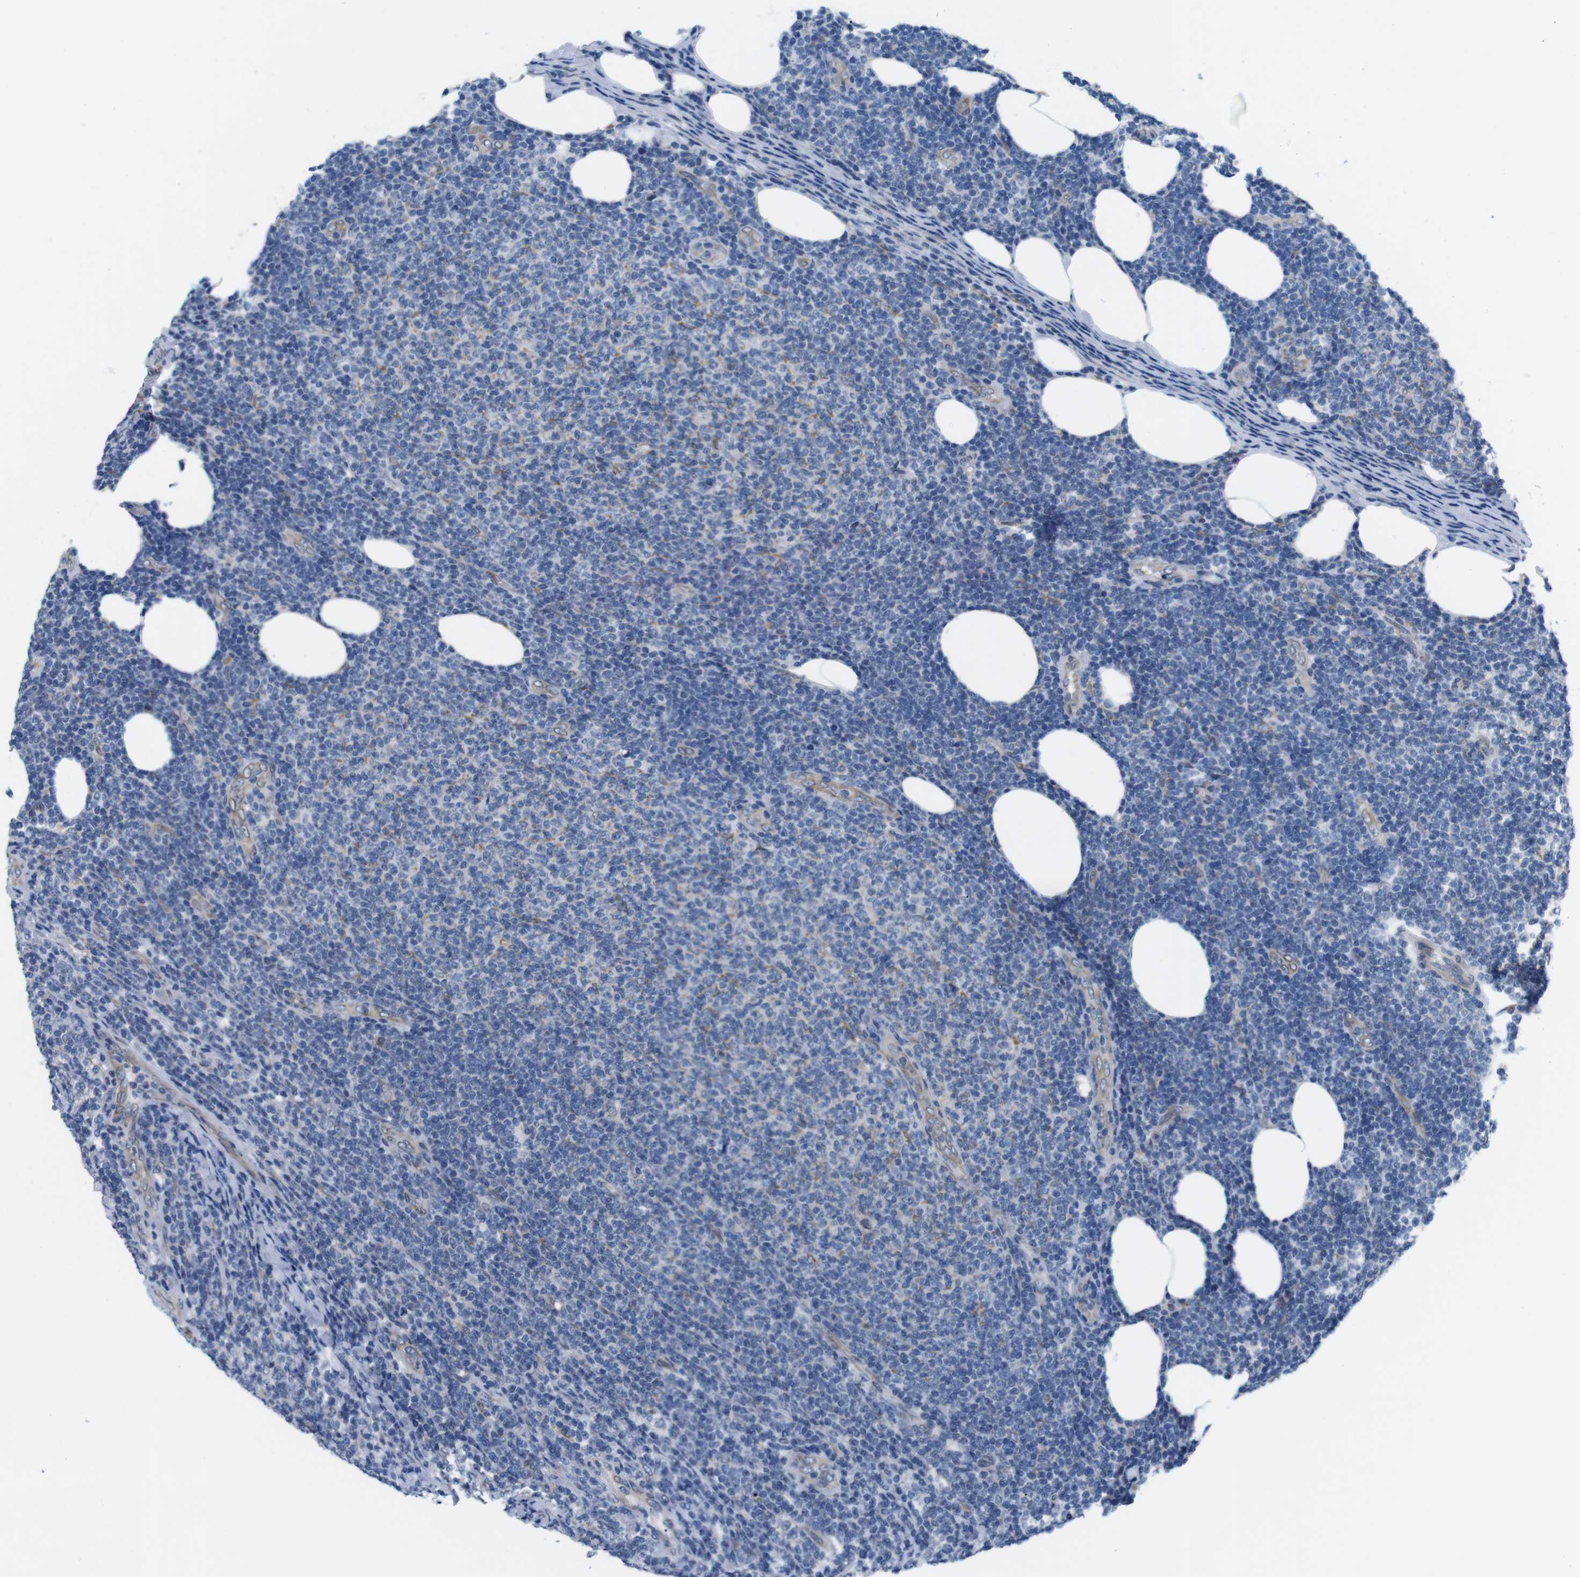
{"staining": {"intensity": "negative", "quantity": "none", "location": "none"}, "tissue": "lymphoma", "cell_type": "Tumor cells", "image_type": "cancer", "snomed": [{"axis": "morphology", "description": "Malignant lymphoma, non-Hodgkin's type, Low grade"}, {"axis": "topography", "description": "Lymph node"}], "caption": "Immunohistochemistry (IHC) image of human lymphoma stained for a protein (brown), which reveals no positivity in tumor cells.", "gene": "HACD3", "patient": {"sex": "male", "age": 66}}